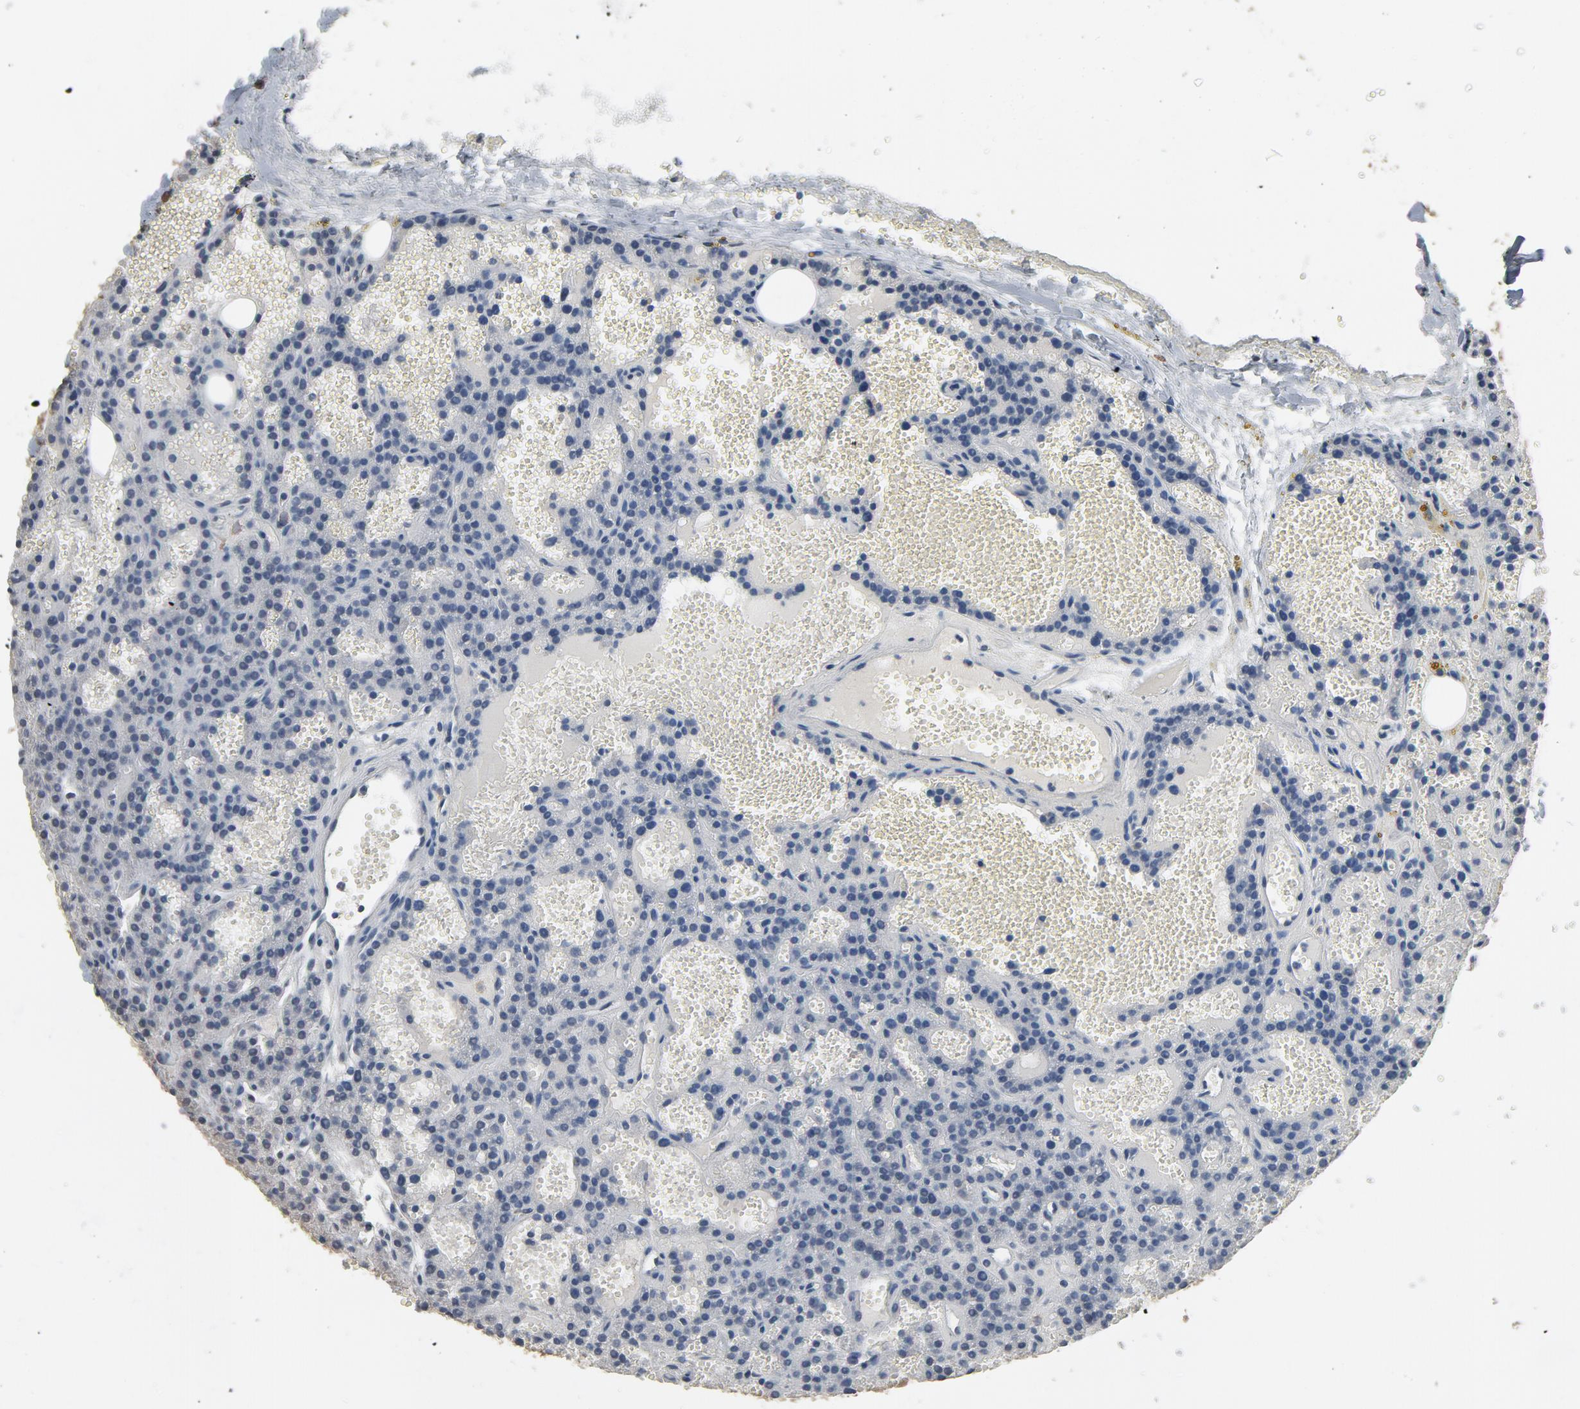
{"staining": {"intensity": "negative", "quantity": "none", "location": "none"}, "tissue": "parathyroid gland", "cell_type": "Glandular cells", "image_type": "normal", "snomed": [{"axis": "morphology", "description": "Normal tissue, NOS"}, {"axis": "topography", "description": "Parathyroid gland"}], "caption": "Immunohistochemistry photomicrograph of unremarkable parathyroid gland stained for a protein (brown), which shows no expression in glandular cells.", "gene": "SOX6", "patient": {"sex": "male", "age": 25}}